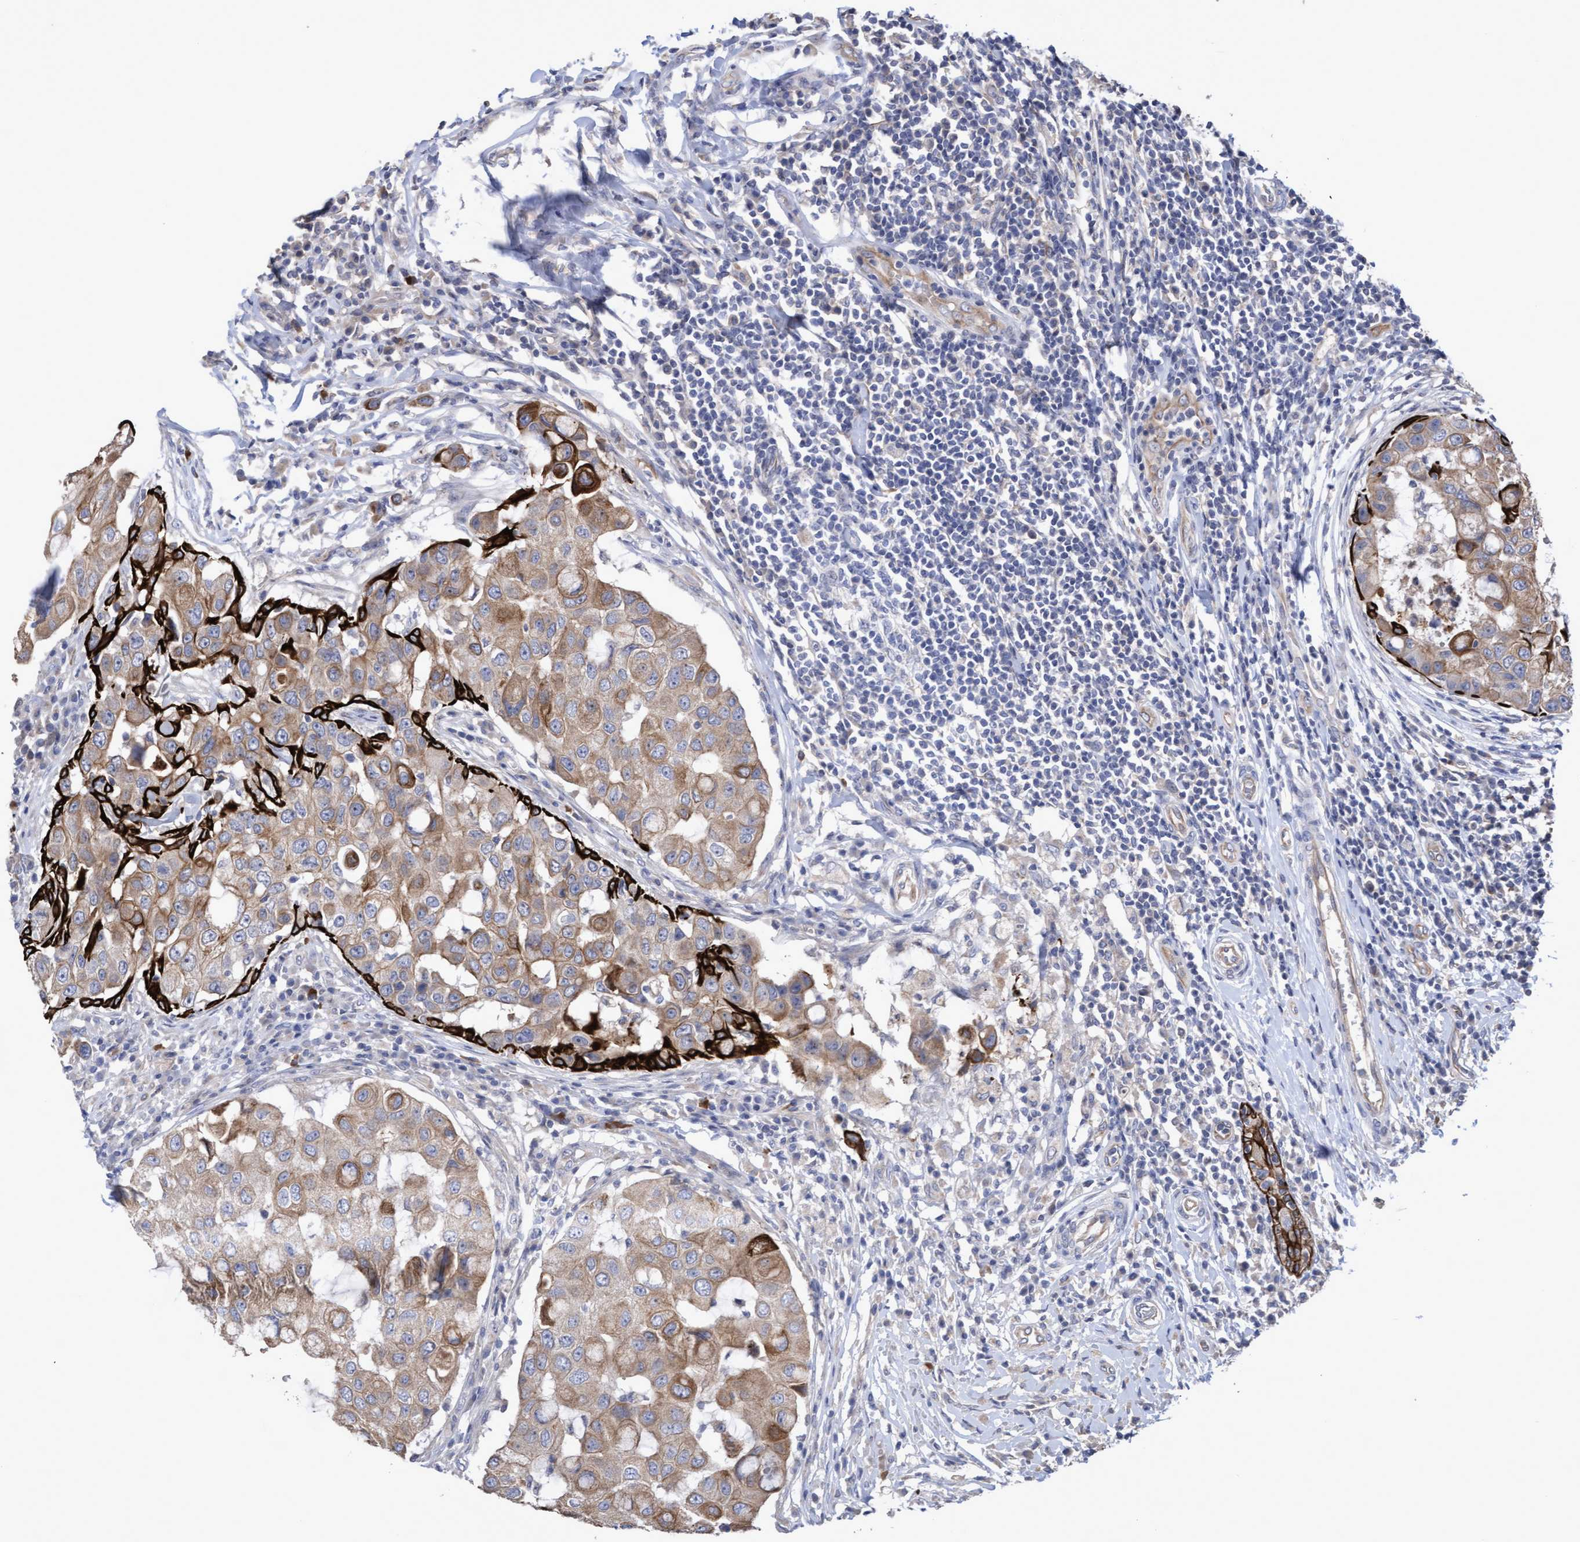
{"staining": {"intensity": "weak", "quantity": ">75%", "location": "cytoplasmic/membranous"}, "tissue": "breast cancer", "cell_type": "Tumor cells", "image_type": "cancer", "snomed": [{"axis": "morphology", "description": "Duct carcinoma"}, {"axis": "topography", "description": "Breast"}], "caption": "Immunohistochemistry of human intraductal carcinoma (breast) reveals low levels of weak cytoplasmic/membranous expression in about >75% of tumor cells. (DAB (3,3'-diaminobenzidine) = brown stain, brightfield microscopy at high magnification).", "gene": "KRT24", "patient": {"sex": "female", "age": 27}}